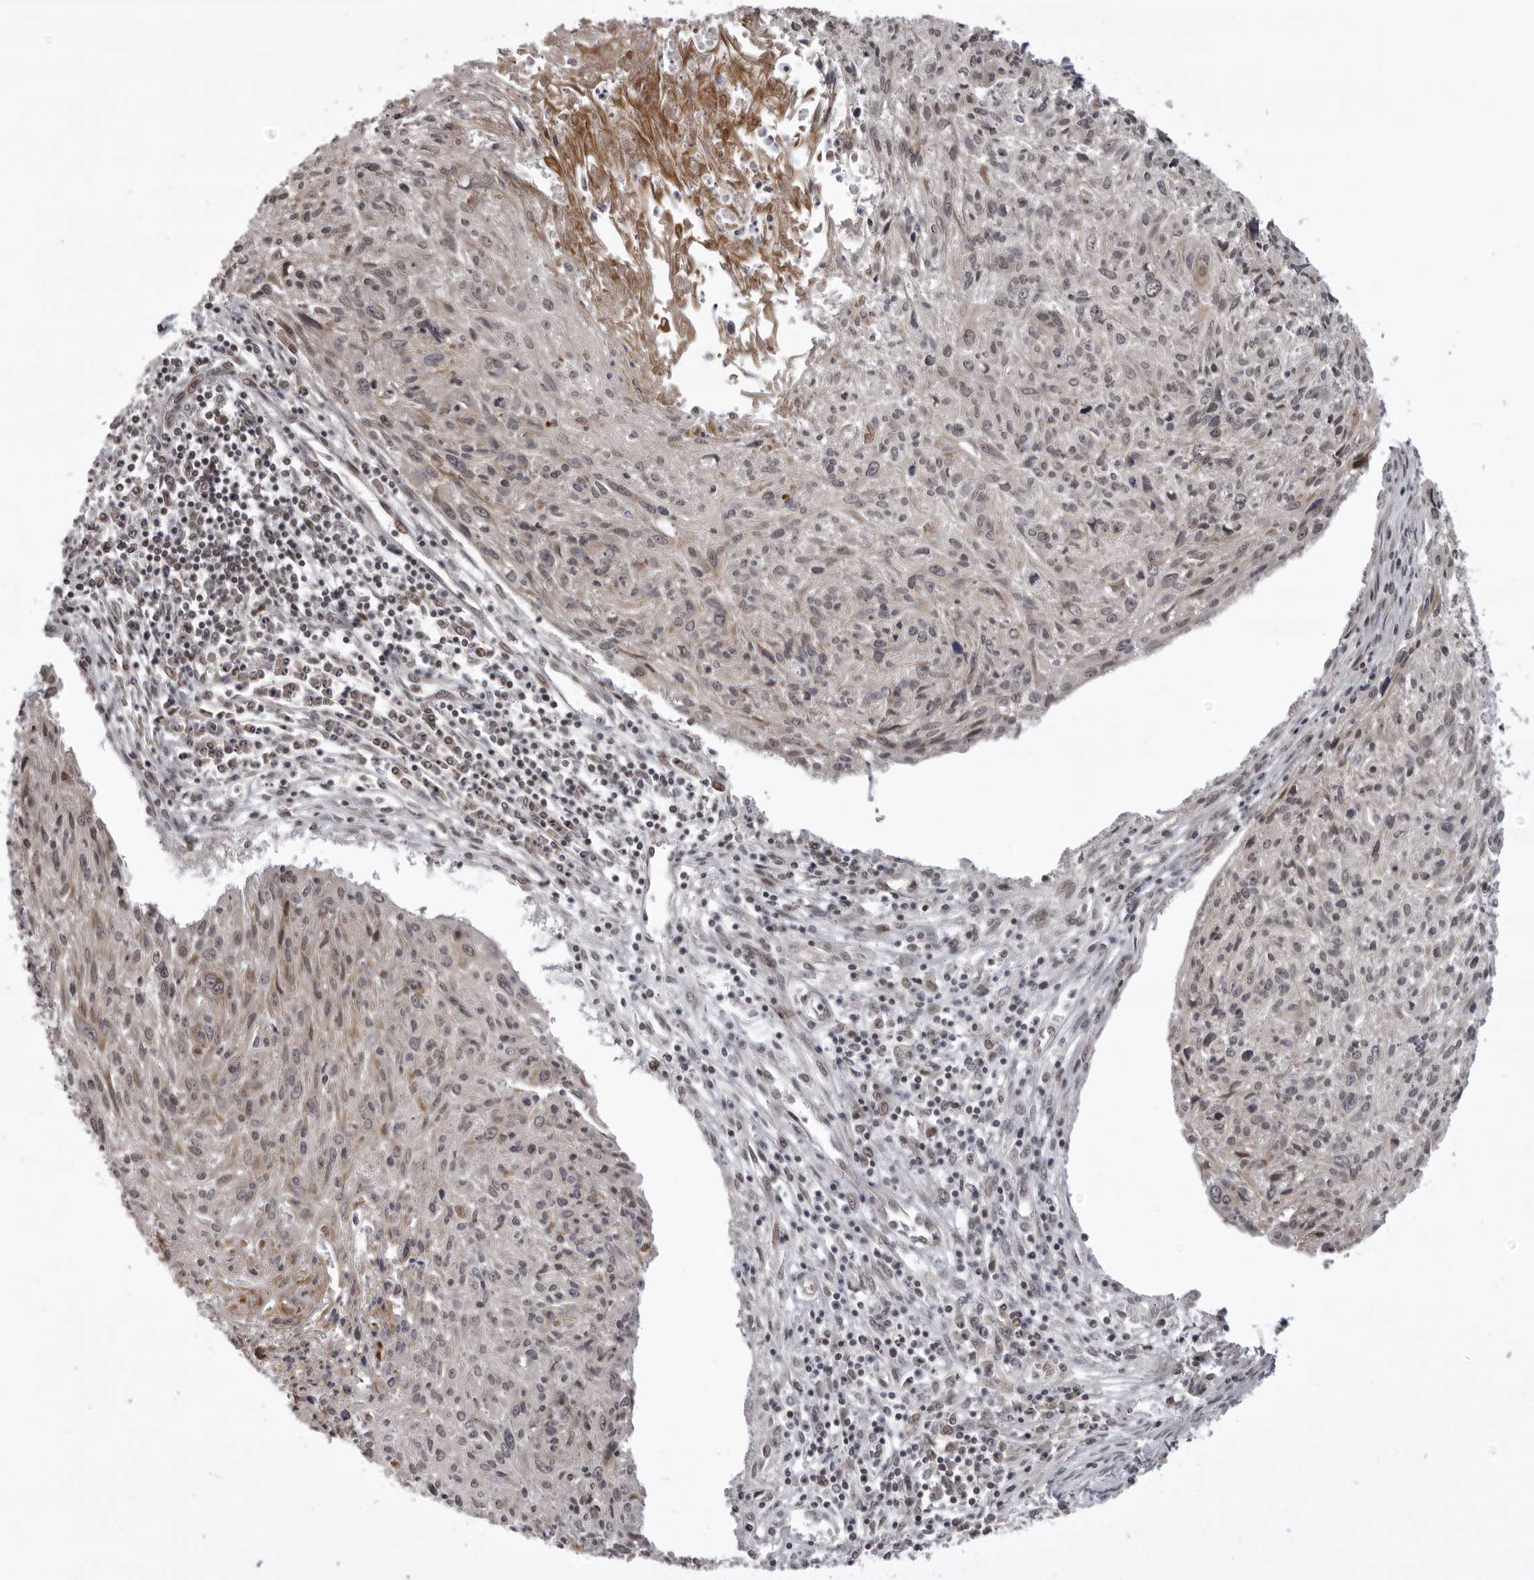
{"staining": {"intensity": "weak", "quantity": "25%-75%", "location": "cytoplasmic/membranous,nuclear"}, "tissue": "cervical cancer", "cell_type": "Tumor cells", "image_type": "cancer", "snomed": [{"axis": "morphology", "description": "Squamous cell carcinoma, NOS"}, {"axis": "topography", "description": "Cervix"}], "caption": "Protein expression analysis of cervical cancer reveals weak cytoplasmic/membranous and nuclear expression in about 25%-75% of tumor cells.", "gene": "C1orf109", "patient": {"sex": "female", "age": 51}}